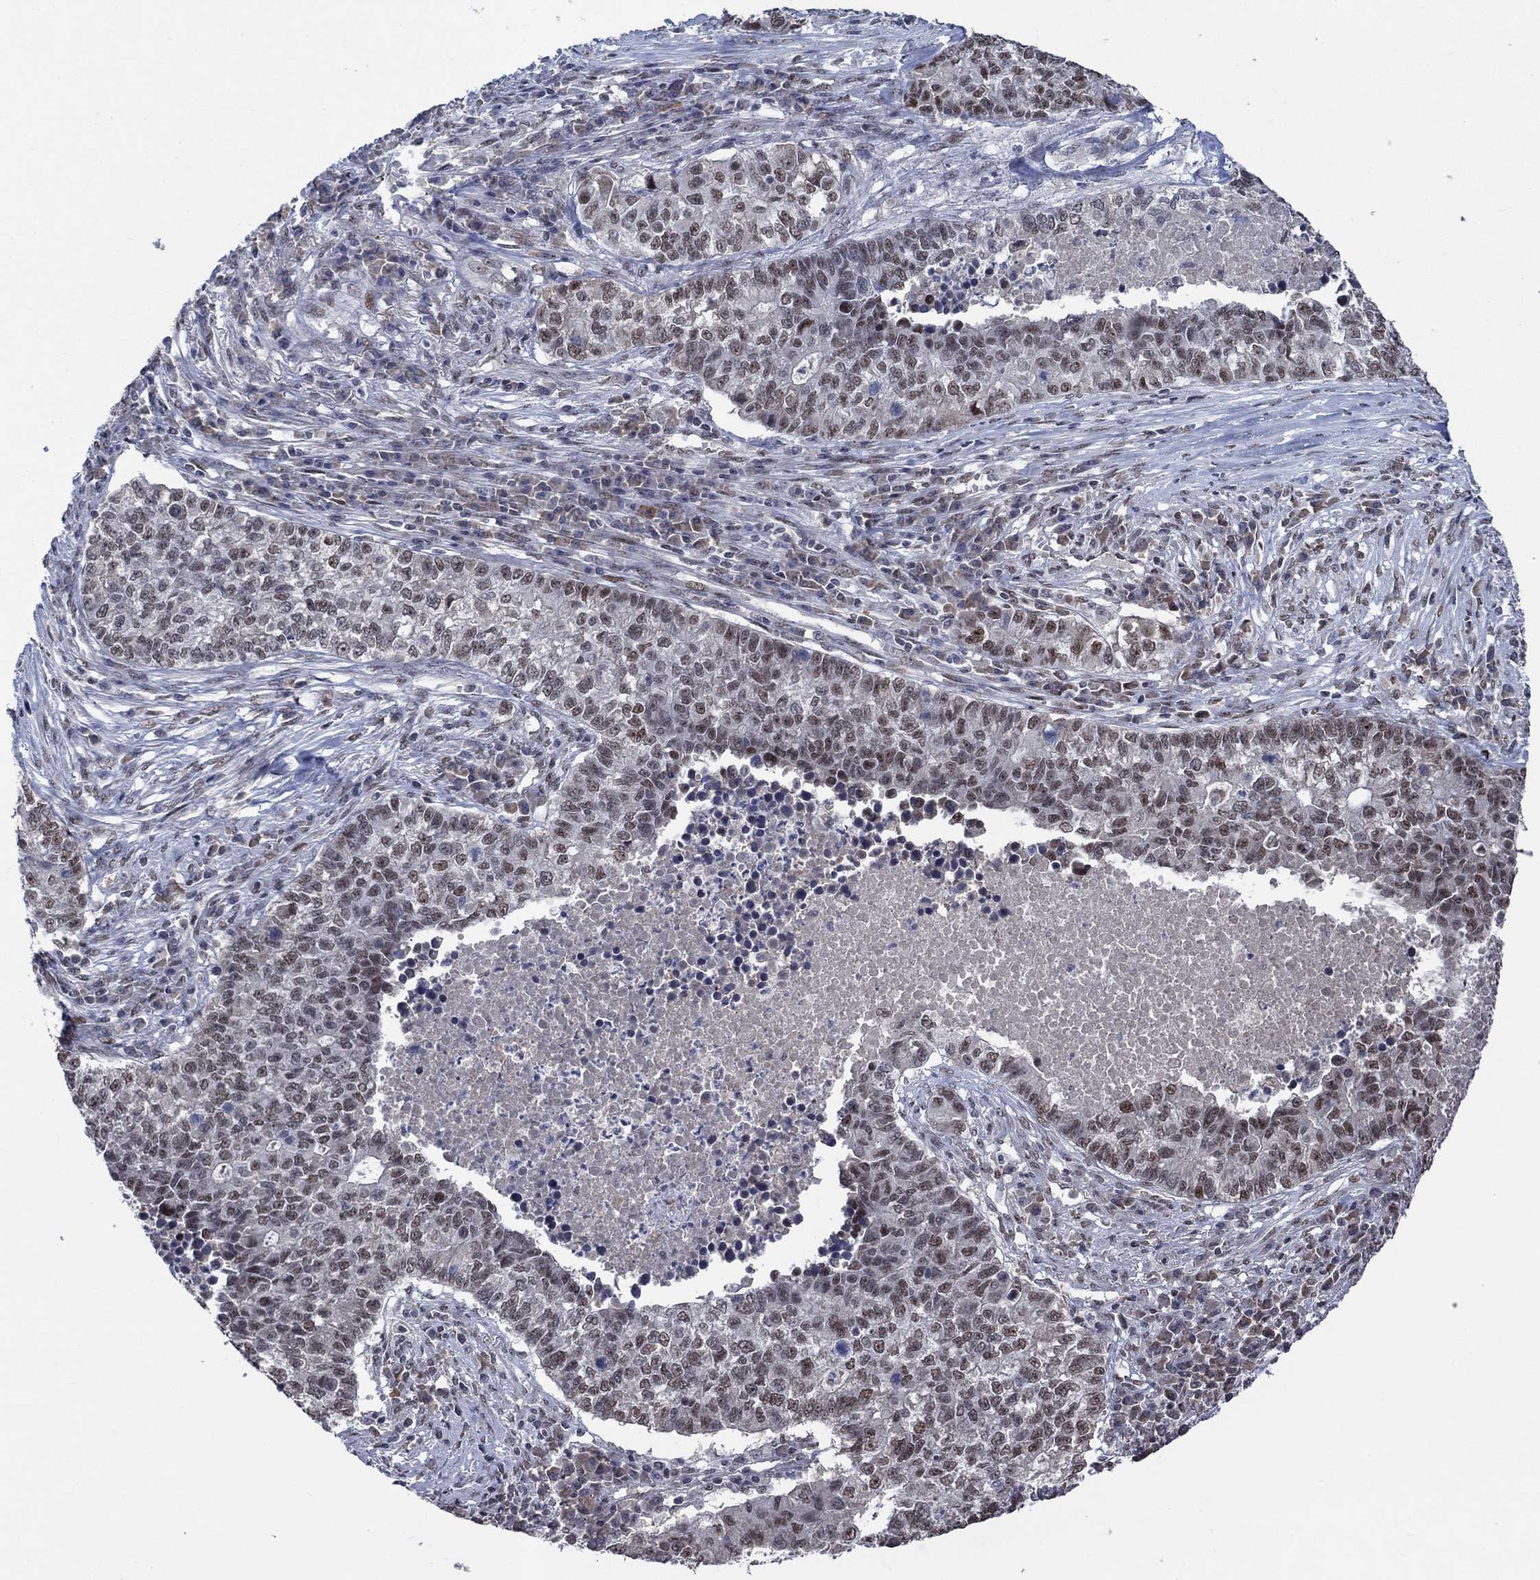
{"staining": {"intensity": "strong", "quantity": "25%-75%", "location": "nuclear"}, "tissue": "lung cancer", "cell_type": "Tumor cells", "image_type": "cancer", "snomed": [{"axis": "morphology", "description": "Adenocarcinoma, NOS"}, {"axis": "topography", "description": "Lung"}], "caption": "Tumor cells show strong nuclear positivity in about 25%-75% of cells in lung cancer (adenocarcinoma).", "gene": "HTN1", "patient": {"sex": "male", "age": 57}}